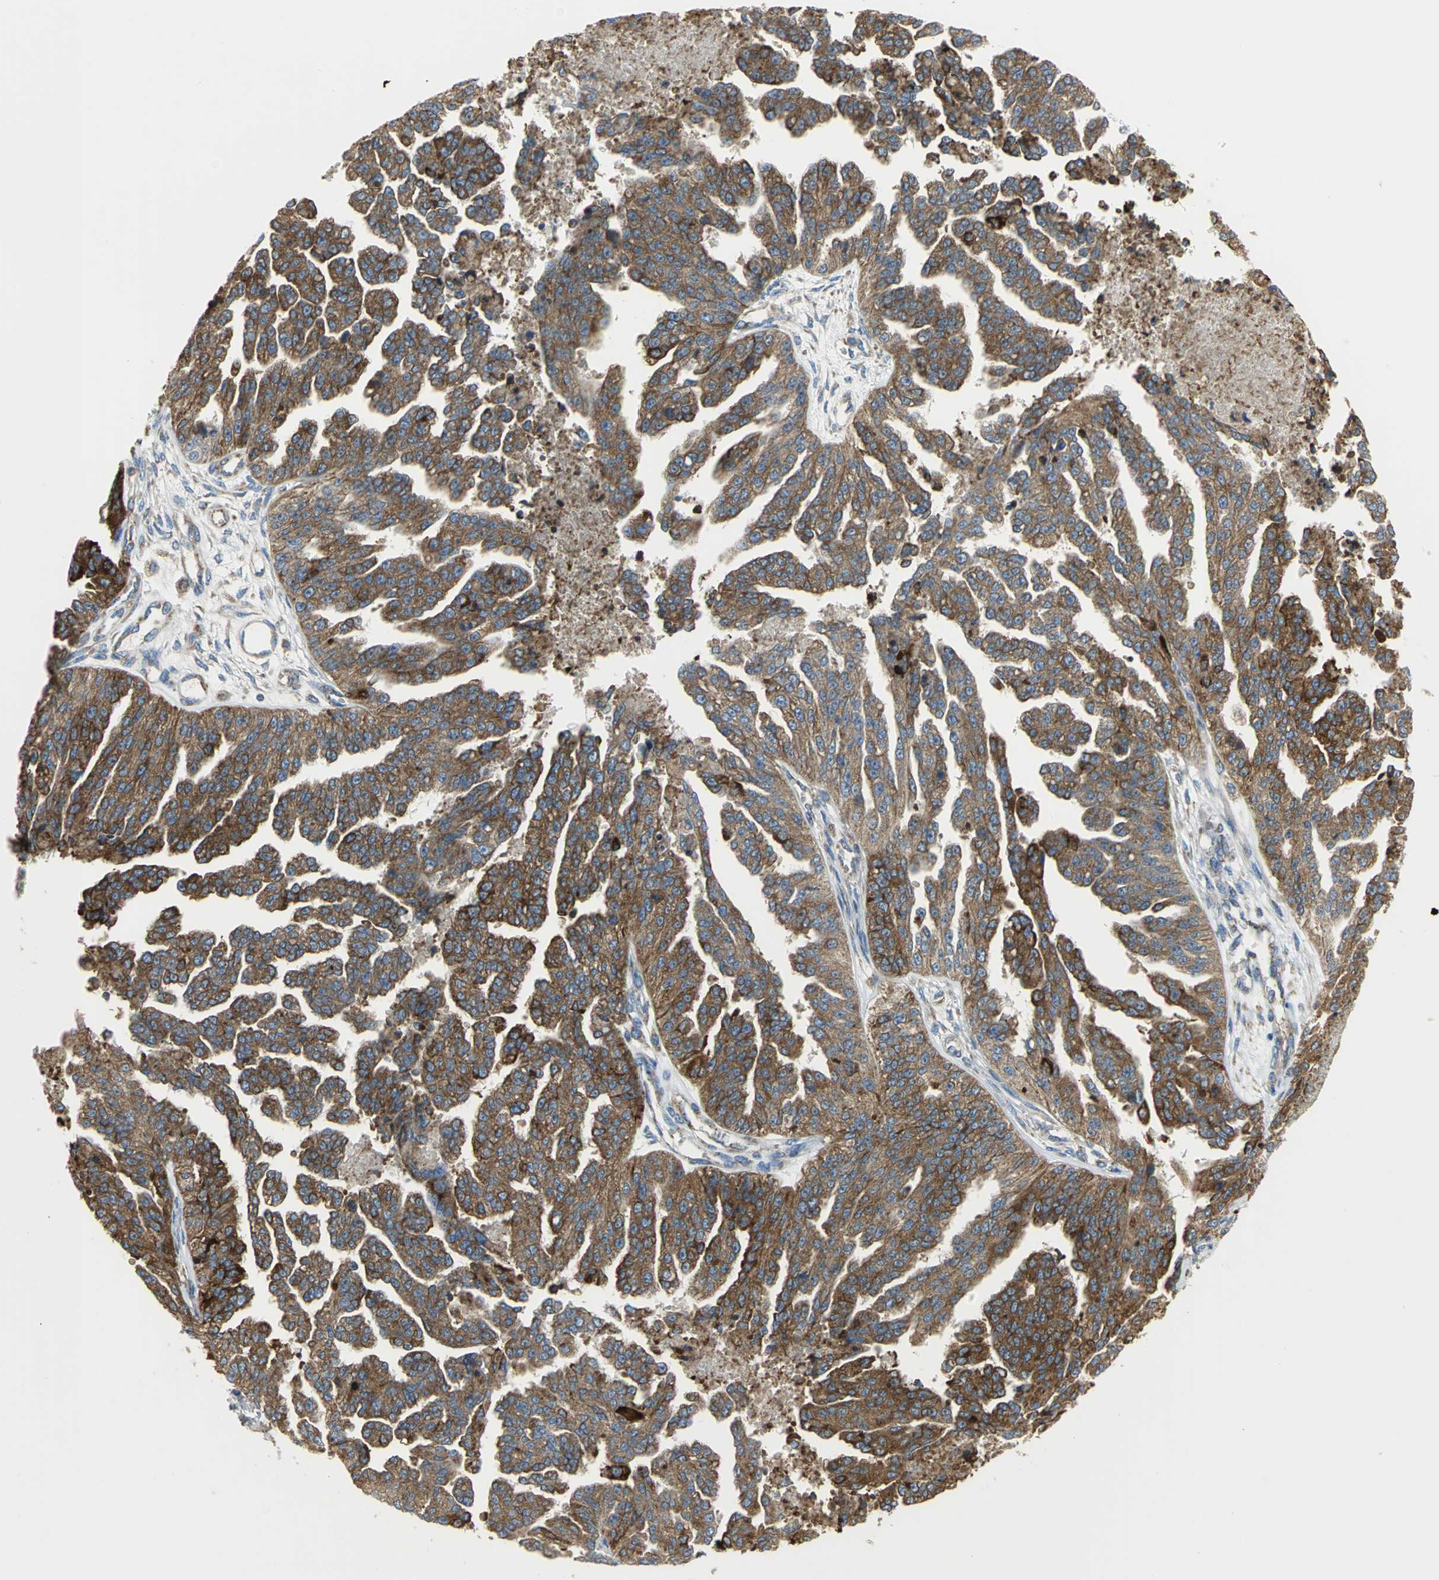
{"staining": {"intensity": "strong", "quantity": ">75%", "location": "cytoplasmic/membranous"}, "tissue": "ovarian cancer", "cell_type": "Tumor cells", "image_type": "cancer", "snomed": [{"axis": "morphology", "description": "Cystadenocarcinoma, serous, NOS"}, {"axis": "topography", "description": "Ovary"}], "caption": "Human ovarian cancer (serous cystadenocarcinoma) stained with a protein marker demonstrates strong staining in tumor cells.", "gene": "TULP4", "patient": {"sex": "female", "age": 58}}